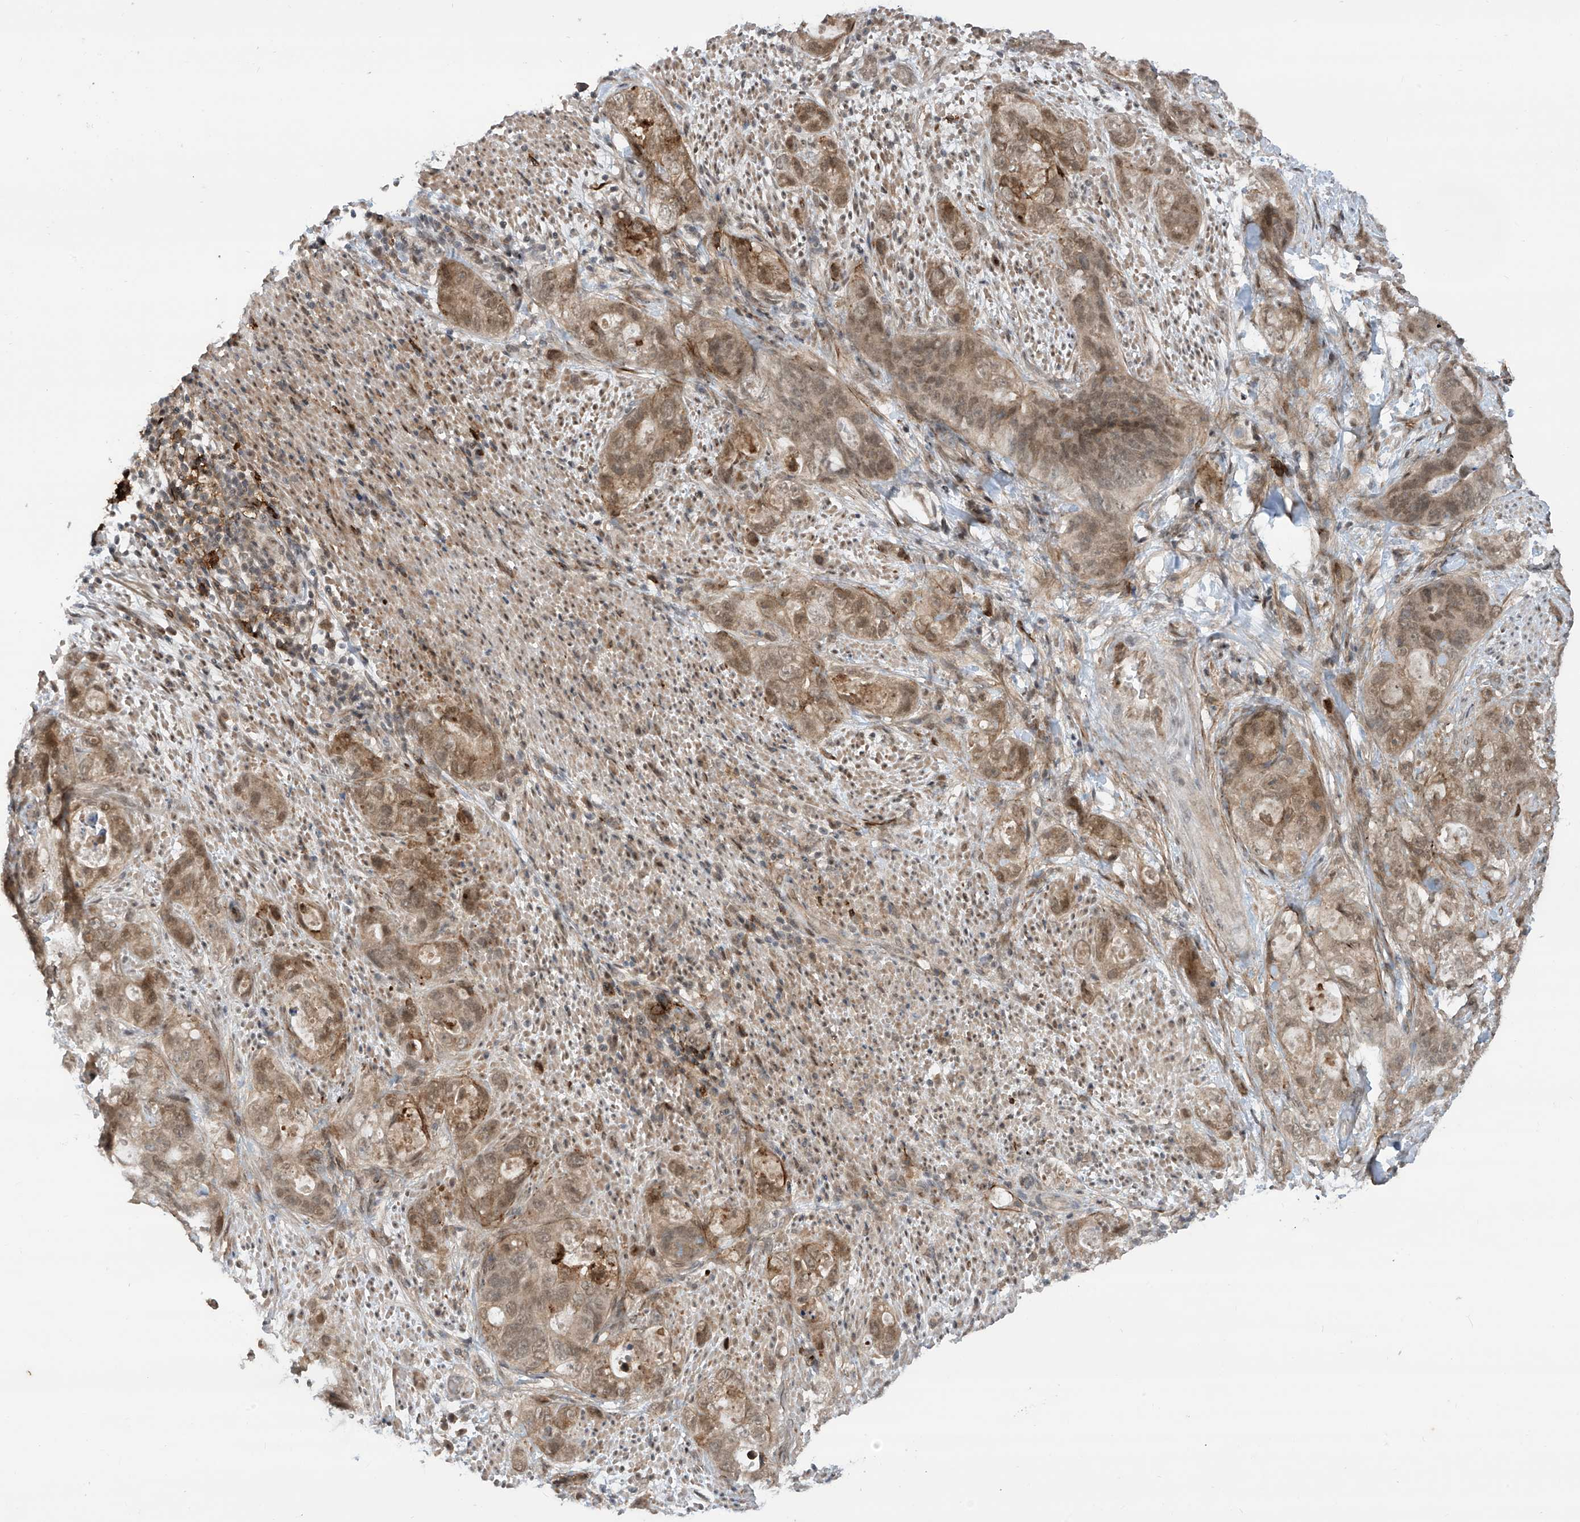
{"staining": {"intensity": "moderate", "quantity": "25%-75%", "location": "cytoplasmic/membranous,nuclear"}, "tissue": "stomach cancer", "cell_type": "Tumor cells", "image_type": "cancer", "snomed": [{"axis": "morphology", "description": "Adenocarcinoma, NOS"}, {"axis": "topography", "description": "Stomach"}], "caption": "Stomach cancer stained with a protein marker exhibits moderate staining in tumor cells.", "gene": "LAGE3", "patient": {"sex": "female", "age": 89}}